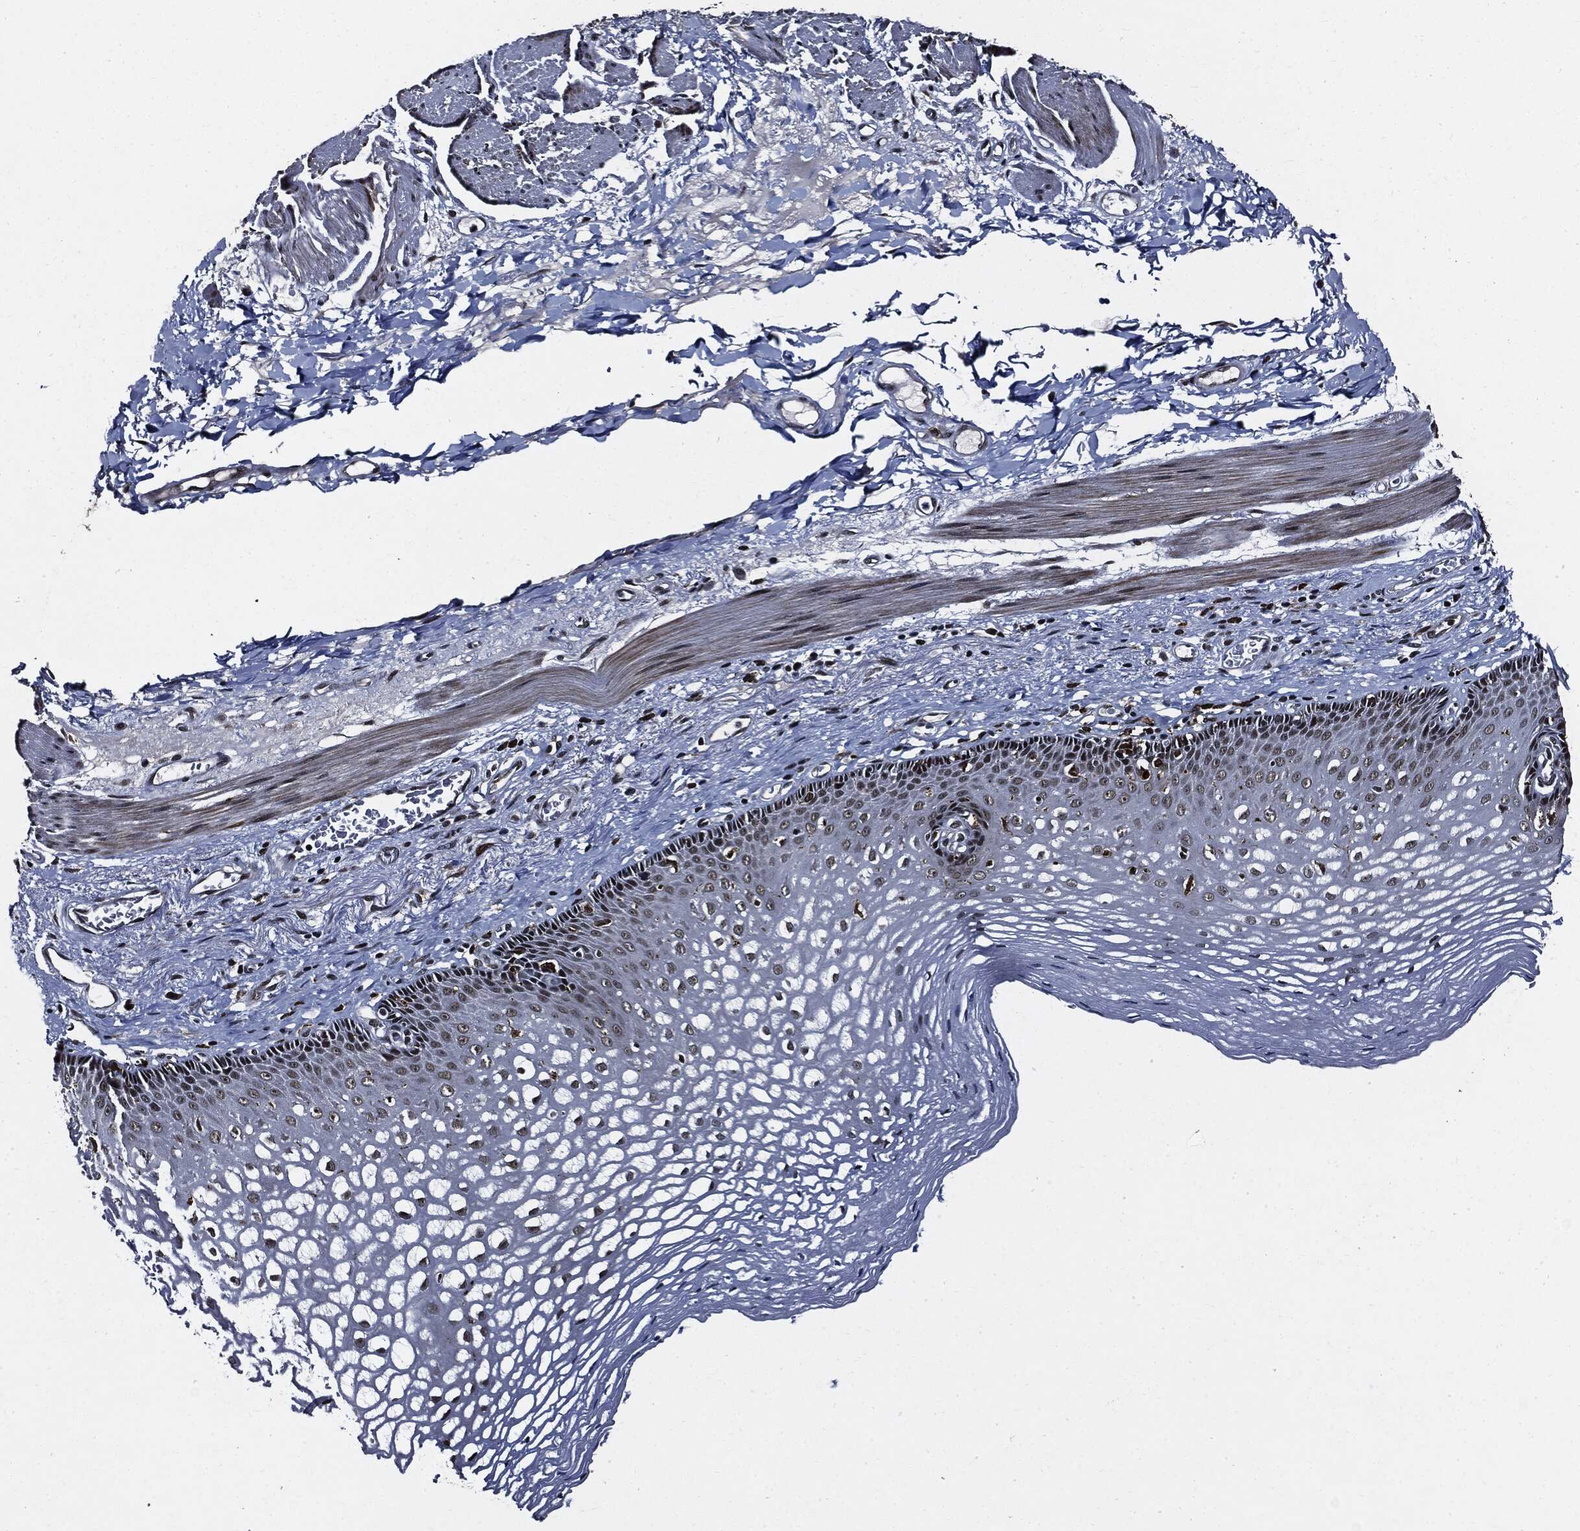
{"staining": {"intensity": "moderate", "quantity": "<25%", "location": "nuclear"}, "tissue": "esophagus", "cell_type": "Squamous epithelial cells", "image_type": "normal", "snomed": [{"axis": "morphology", "description": "Normal tissue, NOS"}, {"axis": "topography", "description": "Esophagus"}], "caption": "A histopathology image showing moderate nuclear staining in about <25% of squamous epithelial cells in normal esophagus, as visualized by brown immunohistochemical staining.", "gene": "SUGT1", "patient": {"sex": "male", "age": 76}}